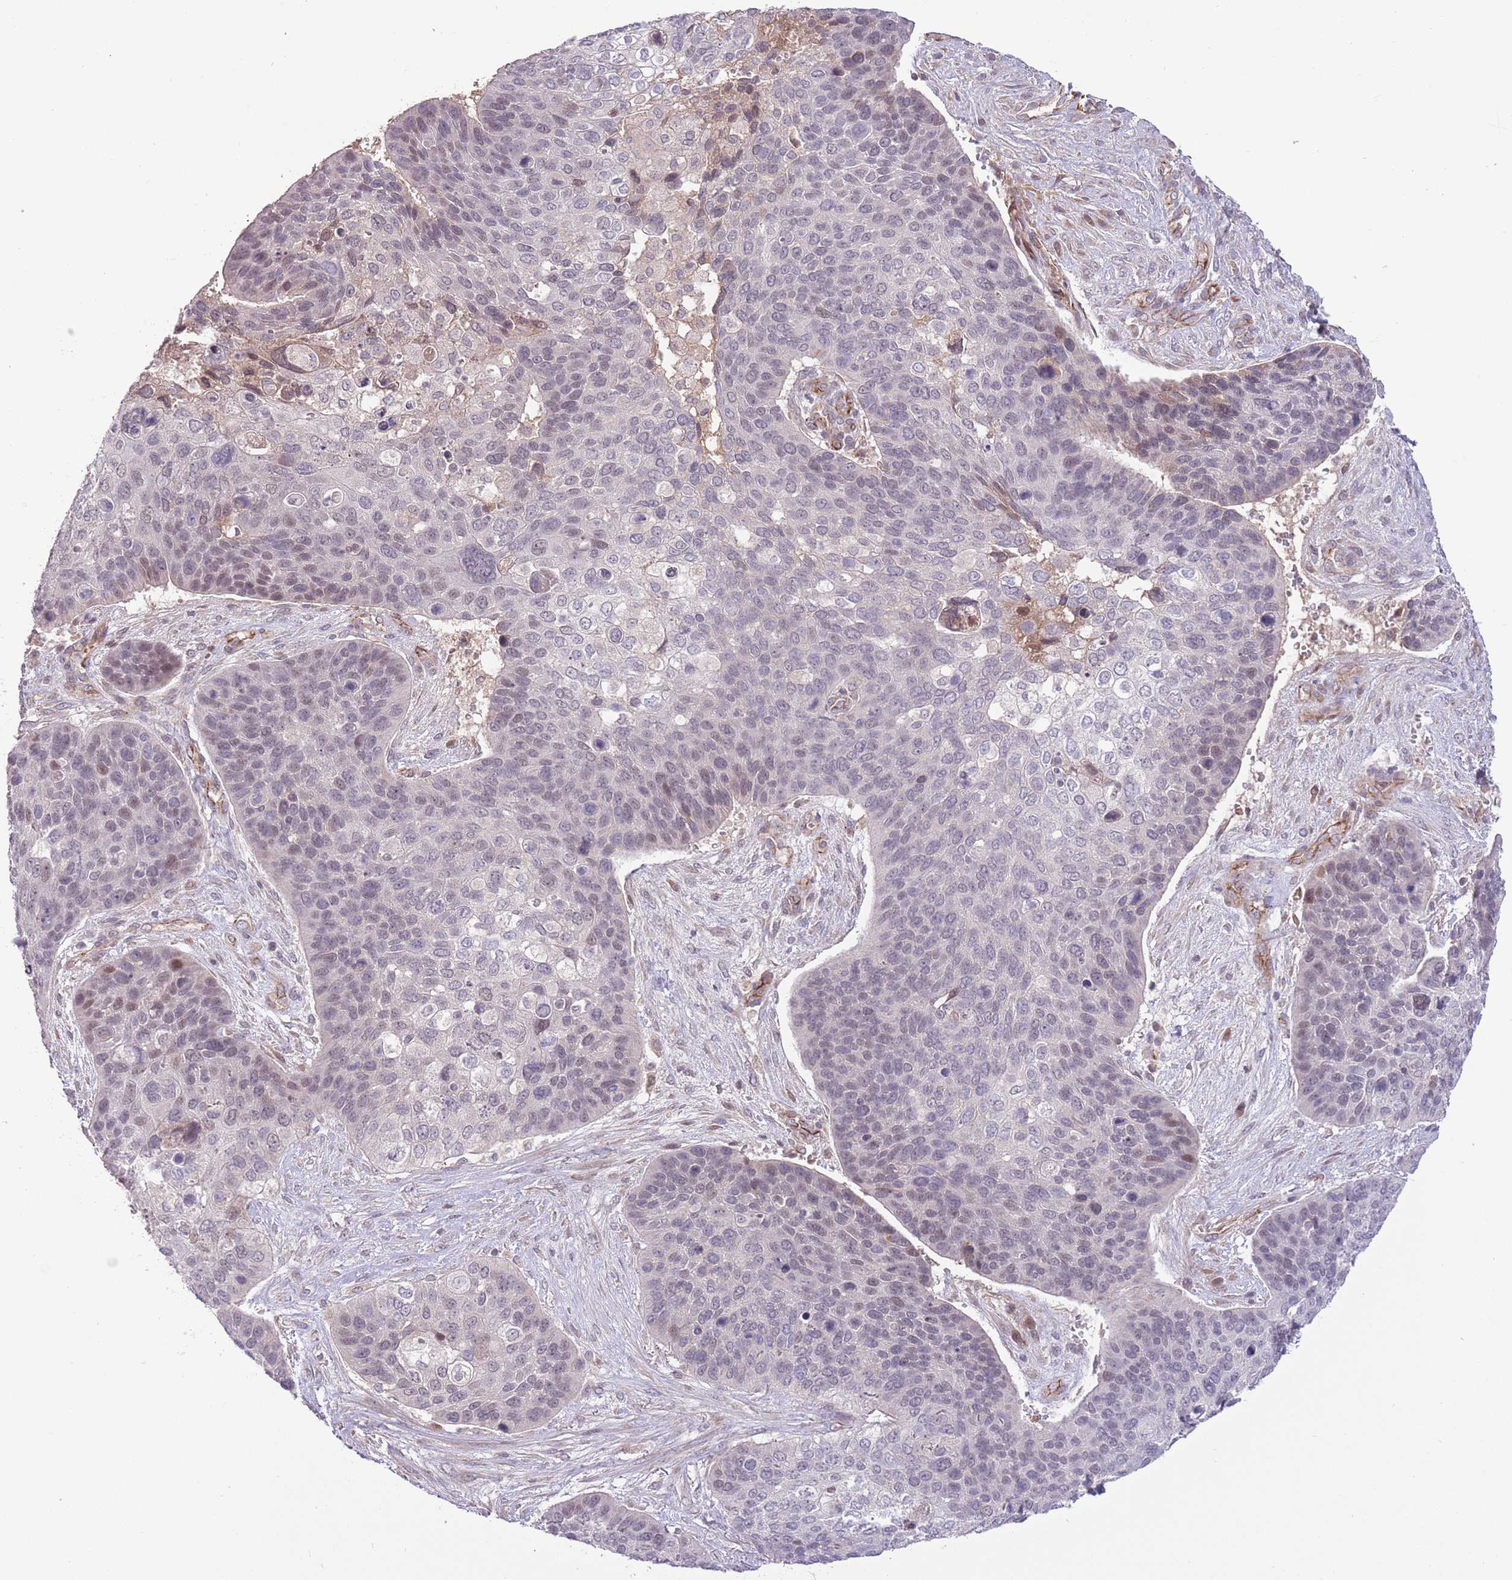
{"staining": {"intensity": "moderate", "quantity": "<25%", "location": "nuclear"}, "tissue": "skin cancer", "cell_type": "Tumor cells", "image_type": "cancer", "snomed": [{"axis": "morphology", "description": "Basal cell carcinoma"}, {"axis": "topography", "description": "Skin"}], "caption": "High-power microscopy captured an immunohistochemistry (IHC) image of skin cancer (basal cell carcinoma), revealing moderate nuclear expression in about <25% of tumor cells. (DAB IHC, brown staining for protein, blue staining for nuclei).", "gene": "DPP10", "patient": {"sex": "female", "age": 74}}